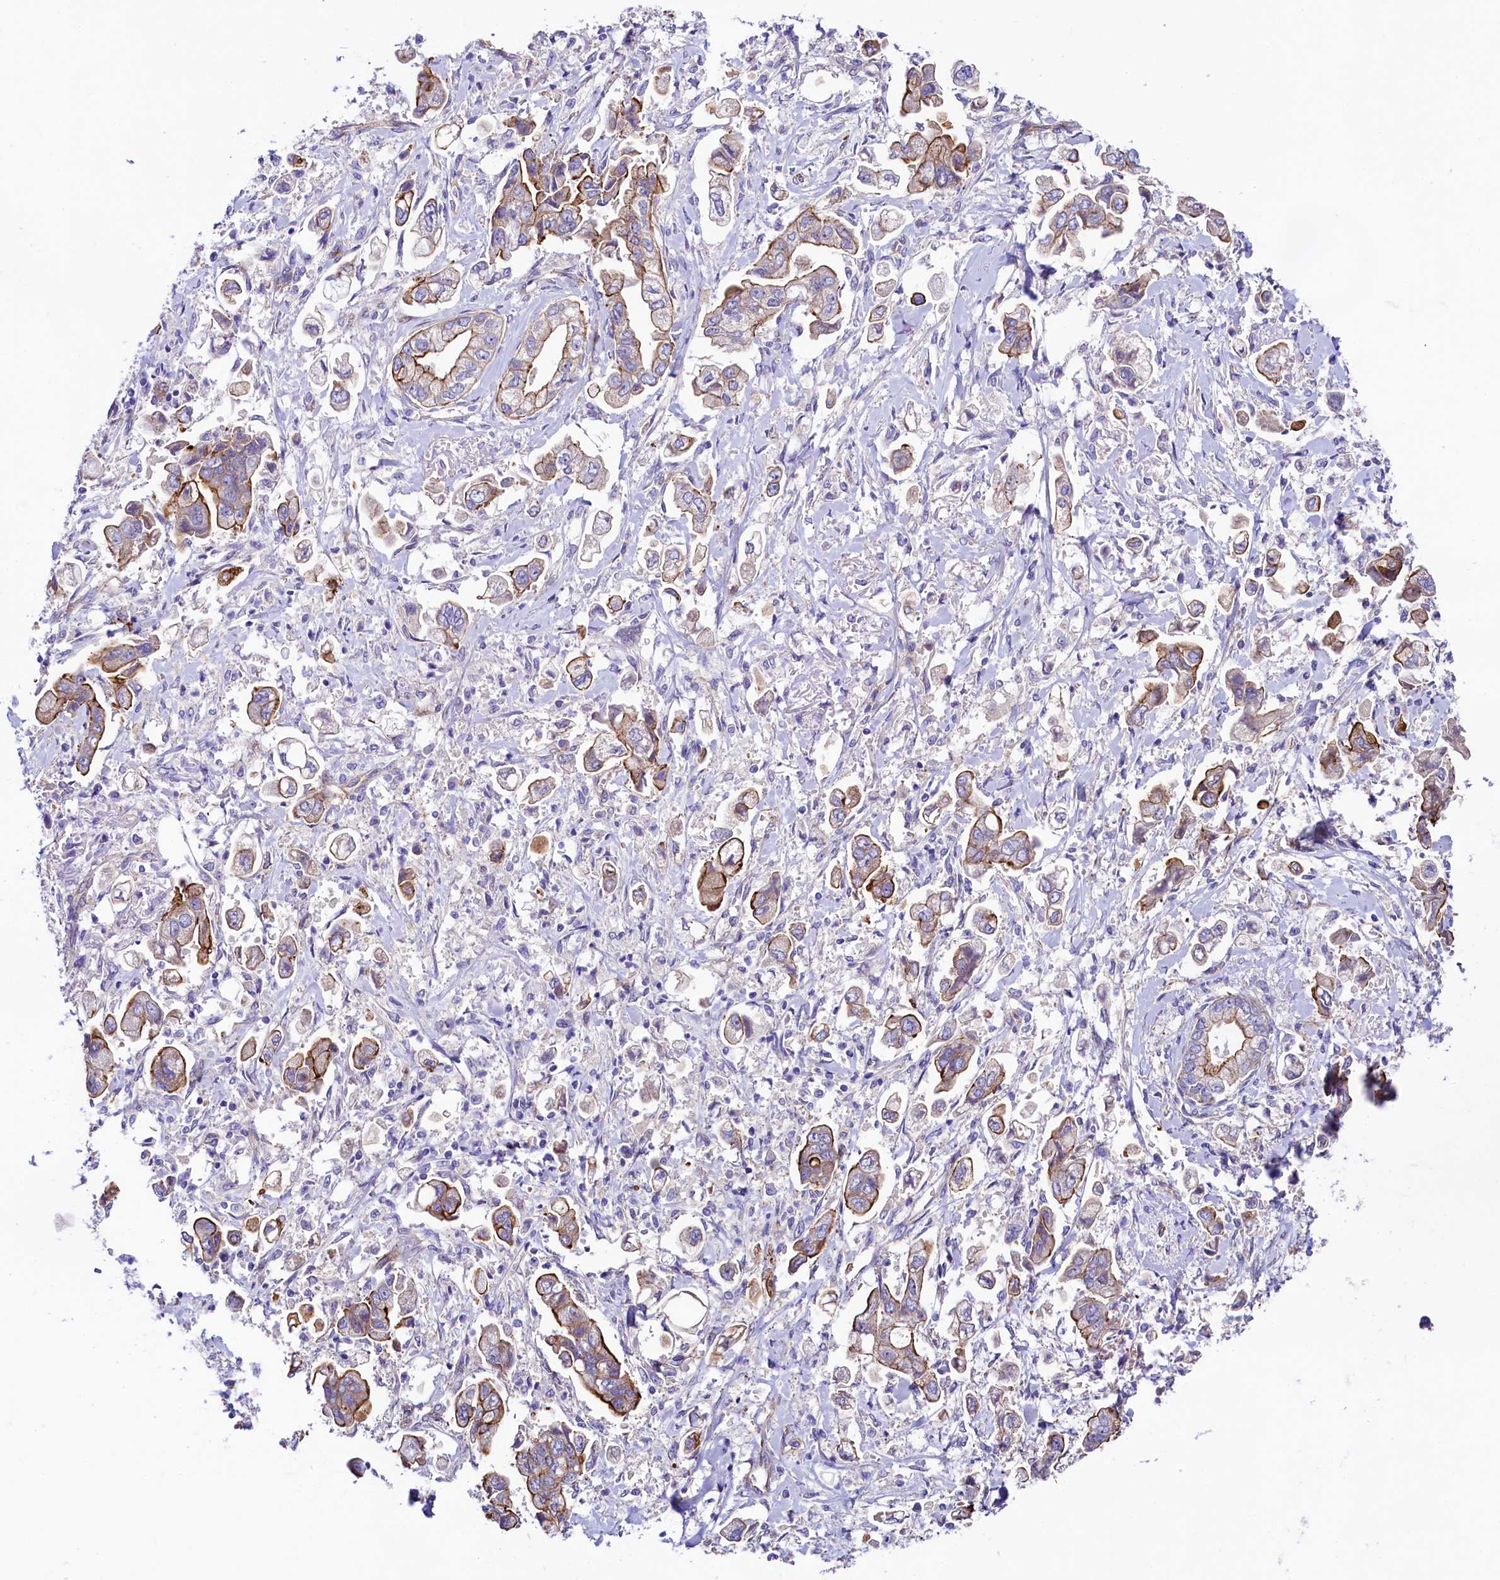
{"staining": {"intensity": "strong", "quantity": "25%-75%", "location": "cytoplasmic/membranous"}, "tissue": "stomach cancer", "cell_type": "Tumor cells", "image_type": "cancer", "snomed": [{"axis": "morphology", "description": "Adenocarcinoma, NOS"}, {"axis": "topography", "description": "Stomach"}], "caption": "This micrograph displays adenocarcinoma (stomach) stained with immunohistochemistry to label a protein in brown. The cytoplasmic/membranous of tumor cells show strong positivity for the protein. Nuclei are counter-stained blue.", "gene": "SLF1", "patient": {"sex": "male", "age": 62}}